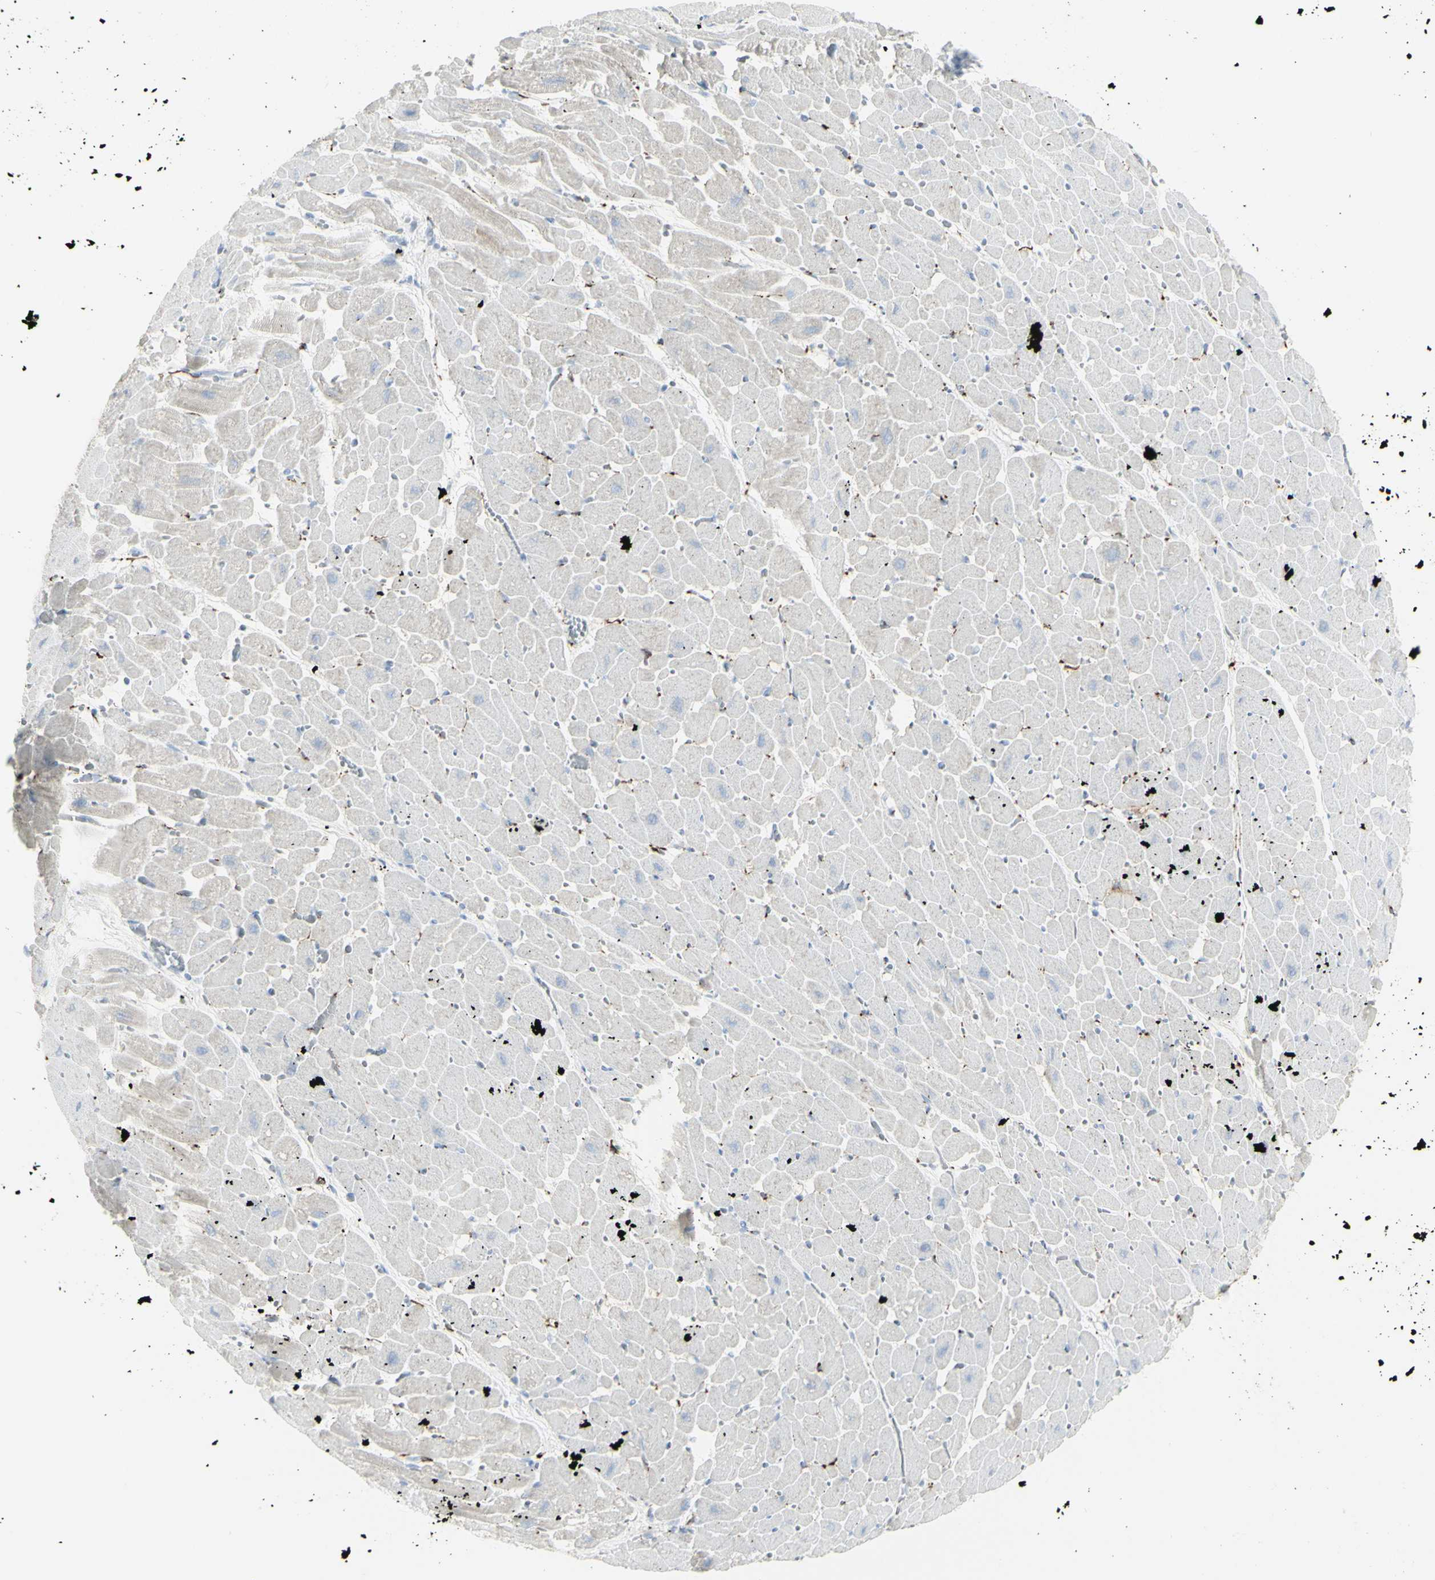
{"staining": {"intensity": "negative", "quantity": "none", "location": "none"}, "tissue": "heart muscle", "cell_type": "Cardiomyocytes", "image_type": "normal", "snomed": [{"axis": "morphology", "description": "Normal tissue, NOS"}, {"axis": "topography", "description": "Heart"}], "caption": "Cardiomyocytes show no significant expression in normal heart muscle. (DAB immunohistochemistry visualized using brightfield microscopy, high magnification).", "gene": "ENSG00000198211", "patient": {"sex": "male", "age": 45}}